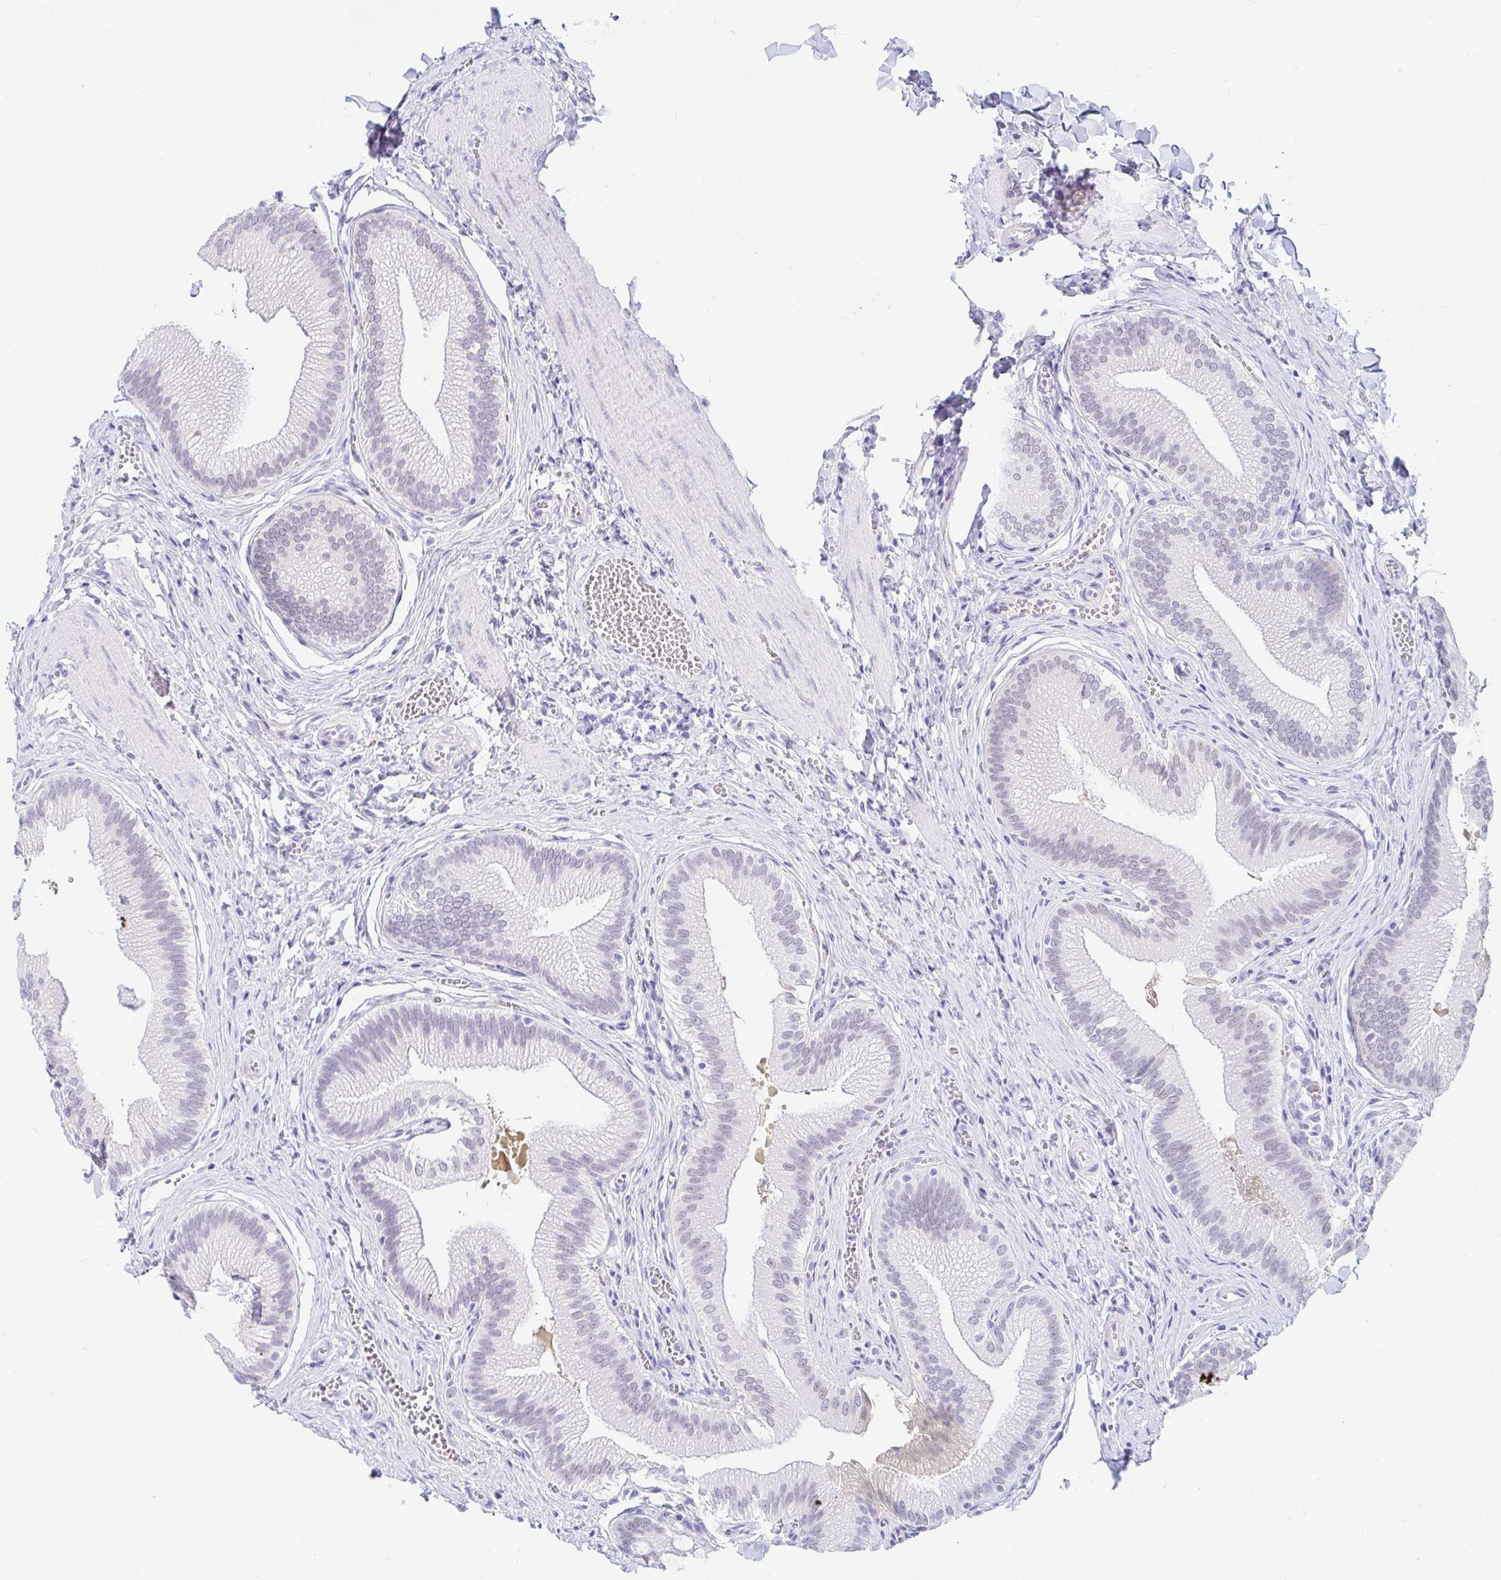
{"staining": {"intensity": "negative", "quantity": "none", "location": "none"}, "tissue": "gallbladder", "cell_type": "Glandular cells", "image_type": "normal", "snomed": [{"axis": "morphology", "description": "Normal tissue, NOS"}, {"axis": "topography", "description": "Gallbladder"}], "caption": "Glandular cells are negative for brown protein staining in unremarkable gallbladder. (DAB immunohistochemistry visualized using brightfield microscopy, high magnification).", "gene": "OR6T1", "patient": {"sex": "male", "age": 17}}